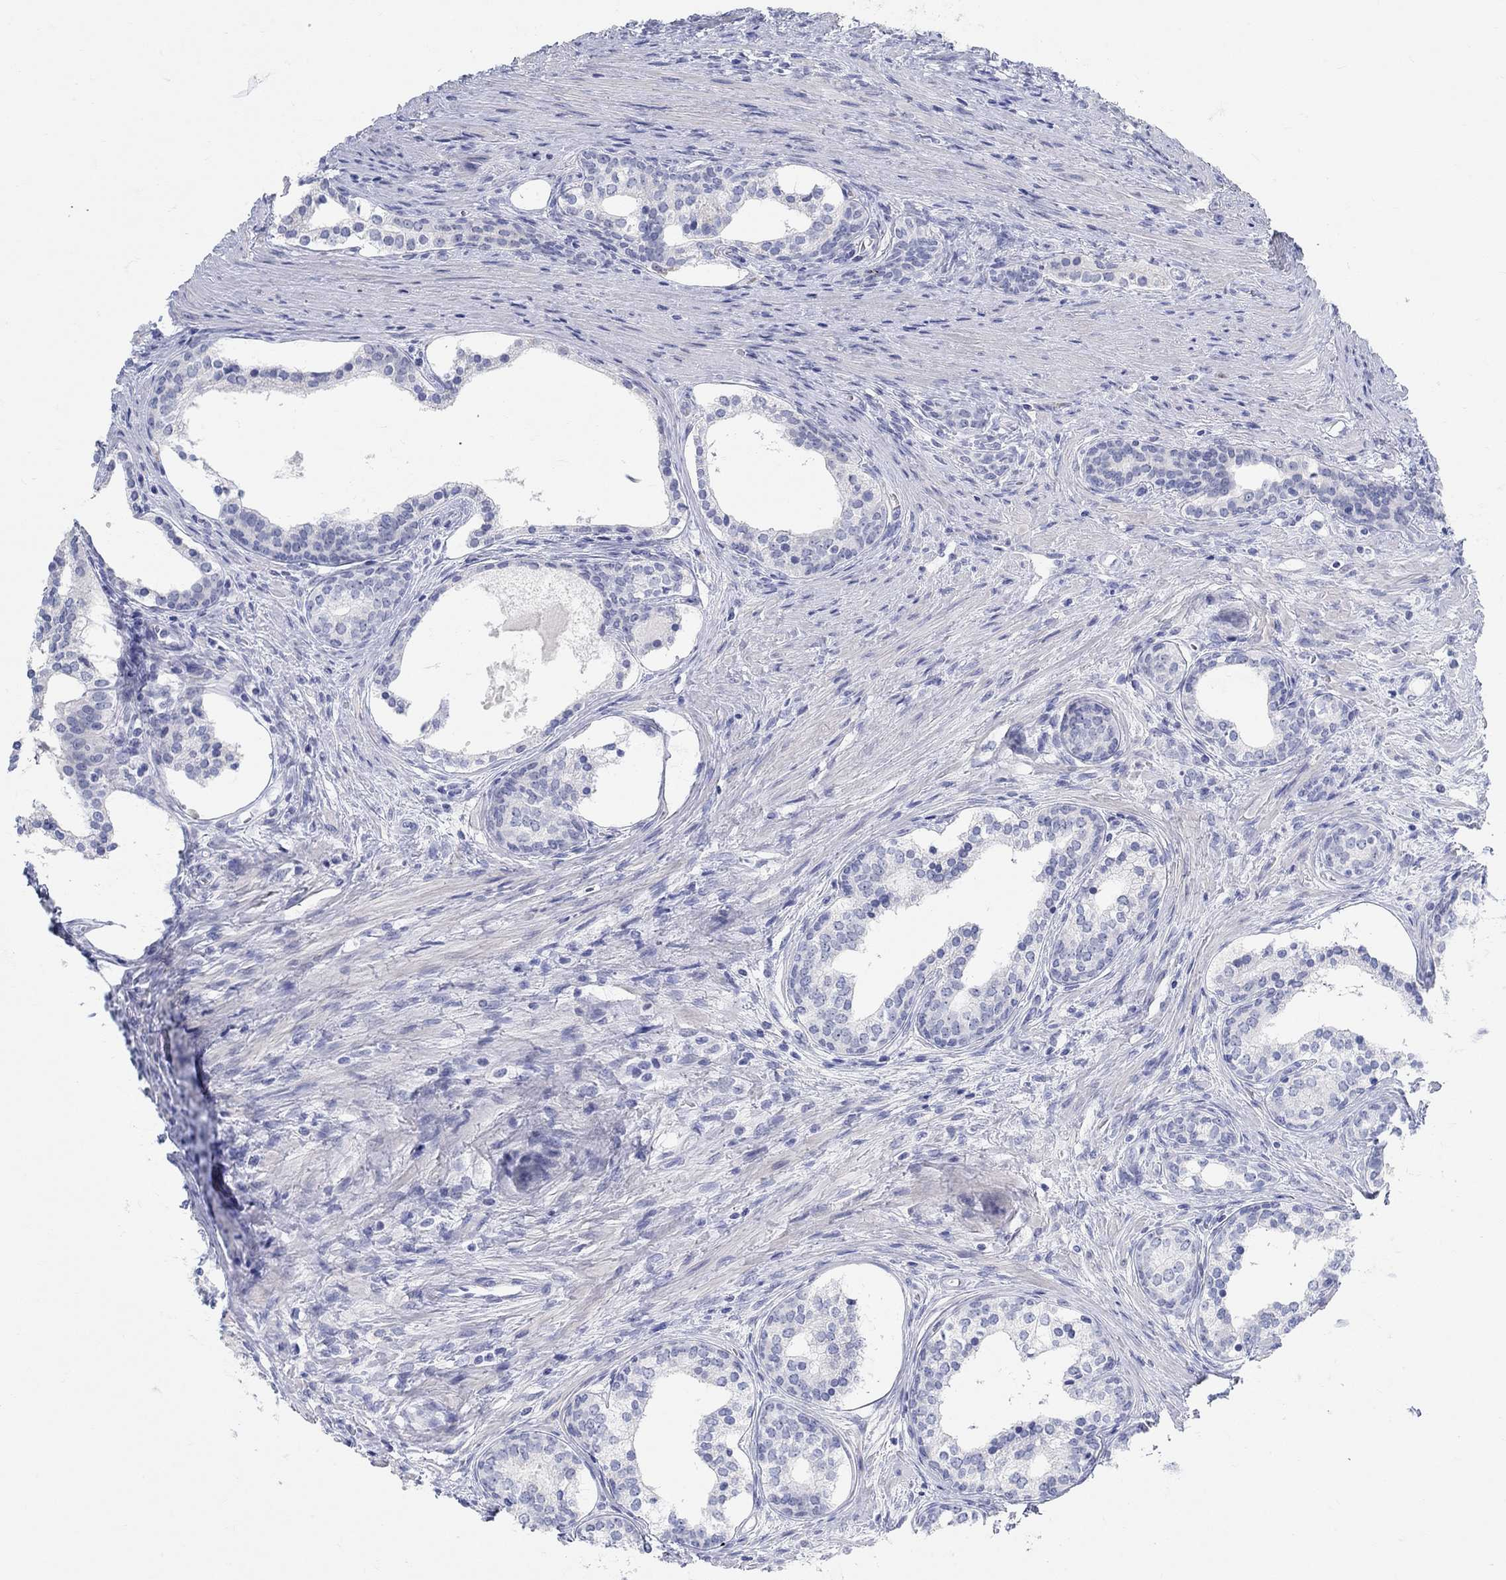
{"staining": {"intensity": "negative", "quantity": "none", "location": "none"}, "tissue": "prostate cancer", "cell_type": "Tumor cells", "image_type": "cancer", "snomed": [{"axis": "morphology", "description": "Adenocarcinoma, NOS"}, {"axis": "morphology", "description": "Adenocarcinoma, High grade"}, {"axis": "topography", "description": "Prostate"}], "caption": "Immunohistochemical staining of prostate adenocarcinoma shows no significant positivity in tumor cells. (DAB immunohistochemistry, high magnification).", "gene": "GRIA3", "patient": {"sex": "male", "age": 61}}